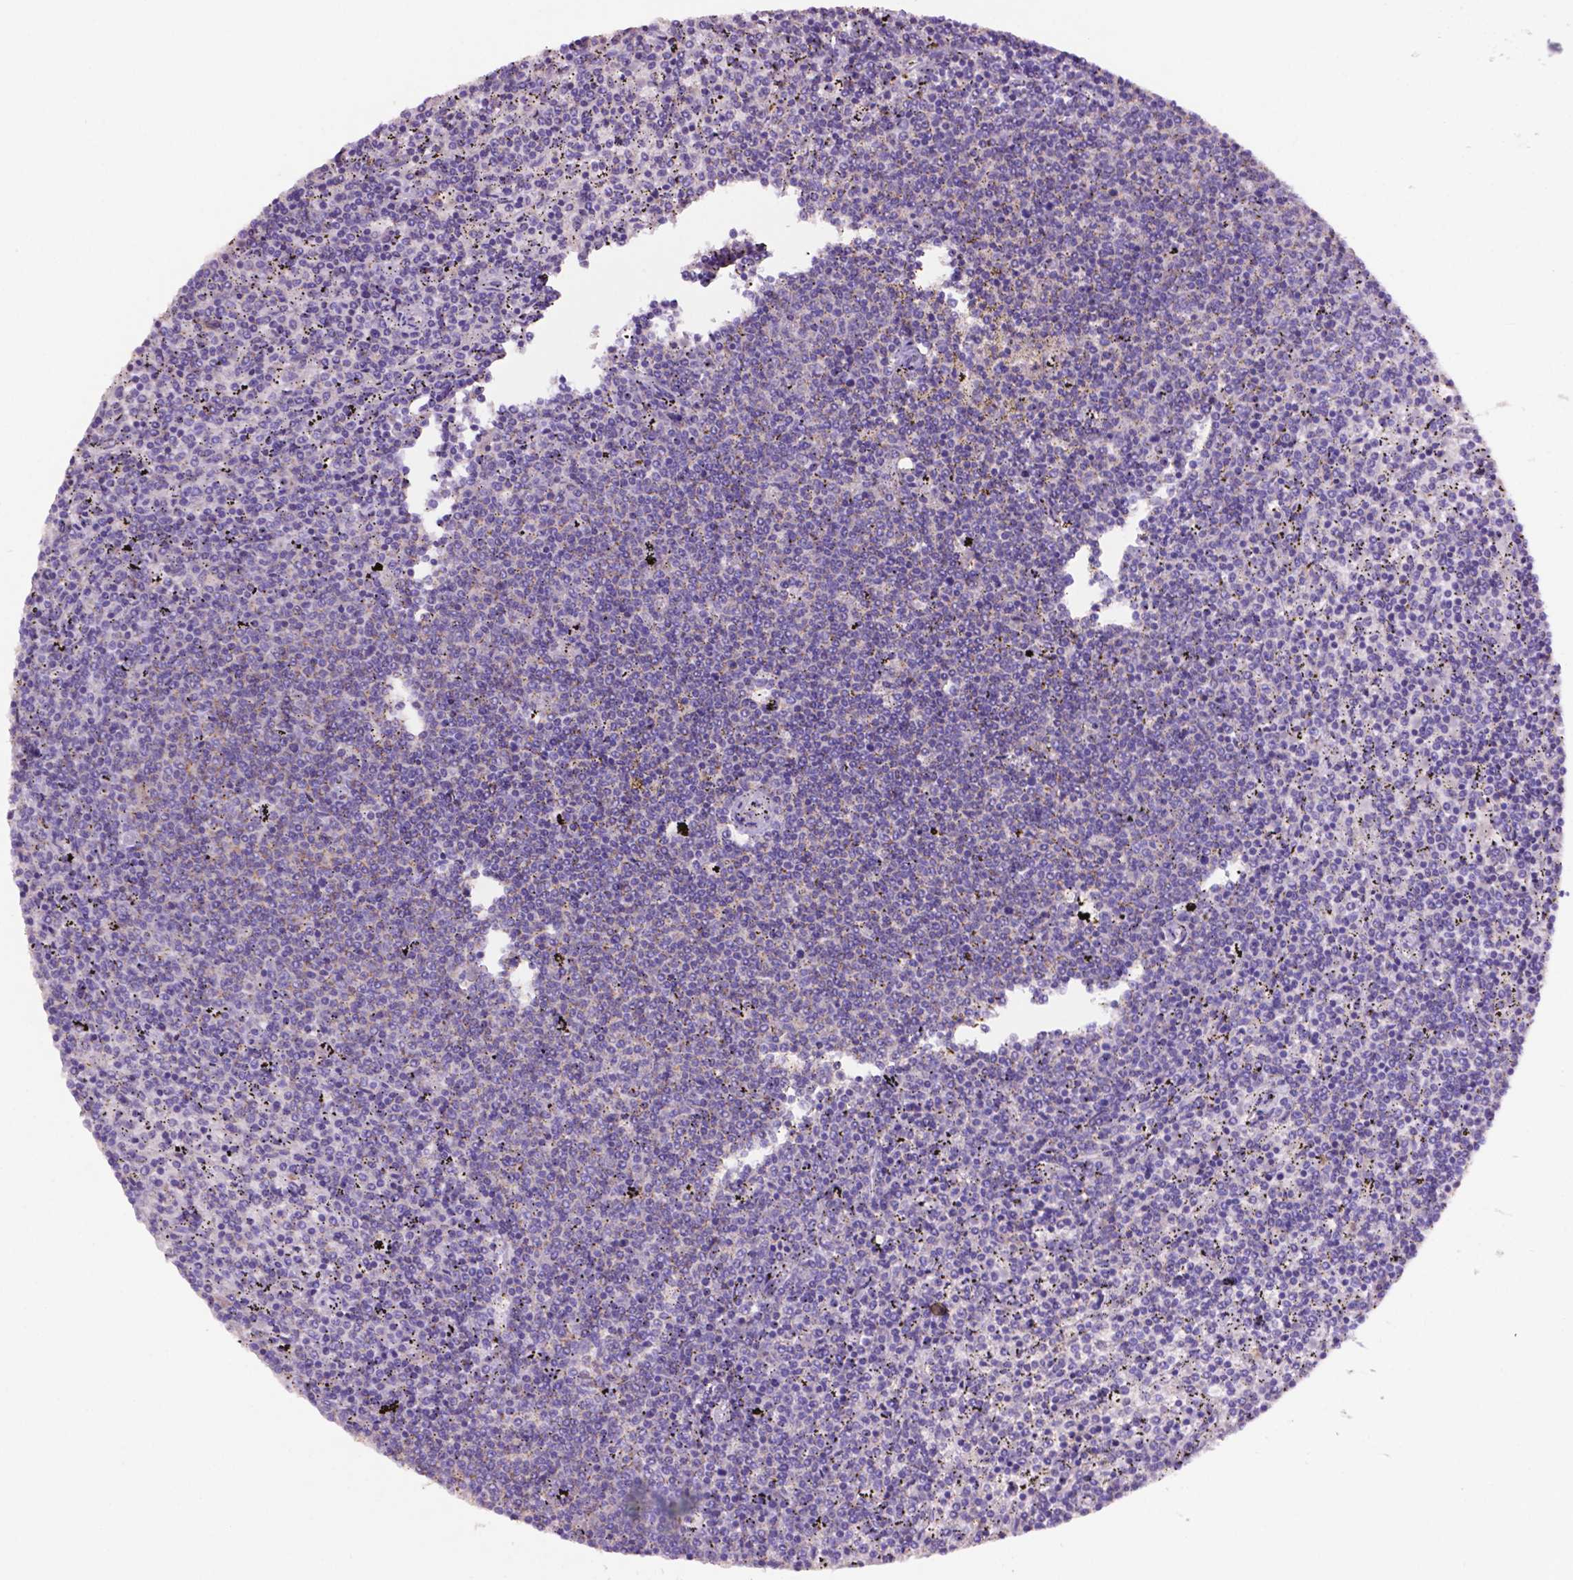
{"staining": {"intensity": "negative", "quantity": "none", "location": "none"}, "tissue": "lymphoma", "cell_type": "Tumor cells", "image_type": "cancer", "snomed": [{"axis": "morphology", "description": "Malignant lymphoma, non-Hodgkin's type, Low grade"}, {"axis": "topography", "description": "Spleen"}], "caption": "Immunohistochemistry of lymphoma reveals no positivity in tumor cells. (DAB (3,3'-diaminobenzidine) IHC with hematoxylin counter stain).", "gene": "PRPS2", "patient": {"sex": "female", "age": 50}}